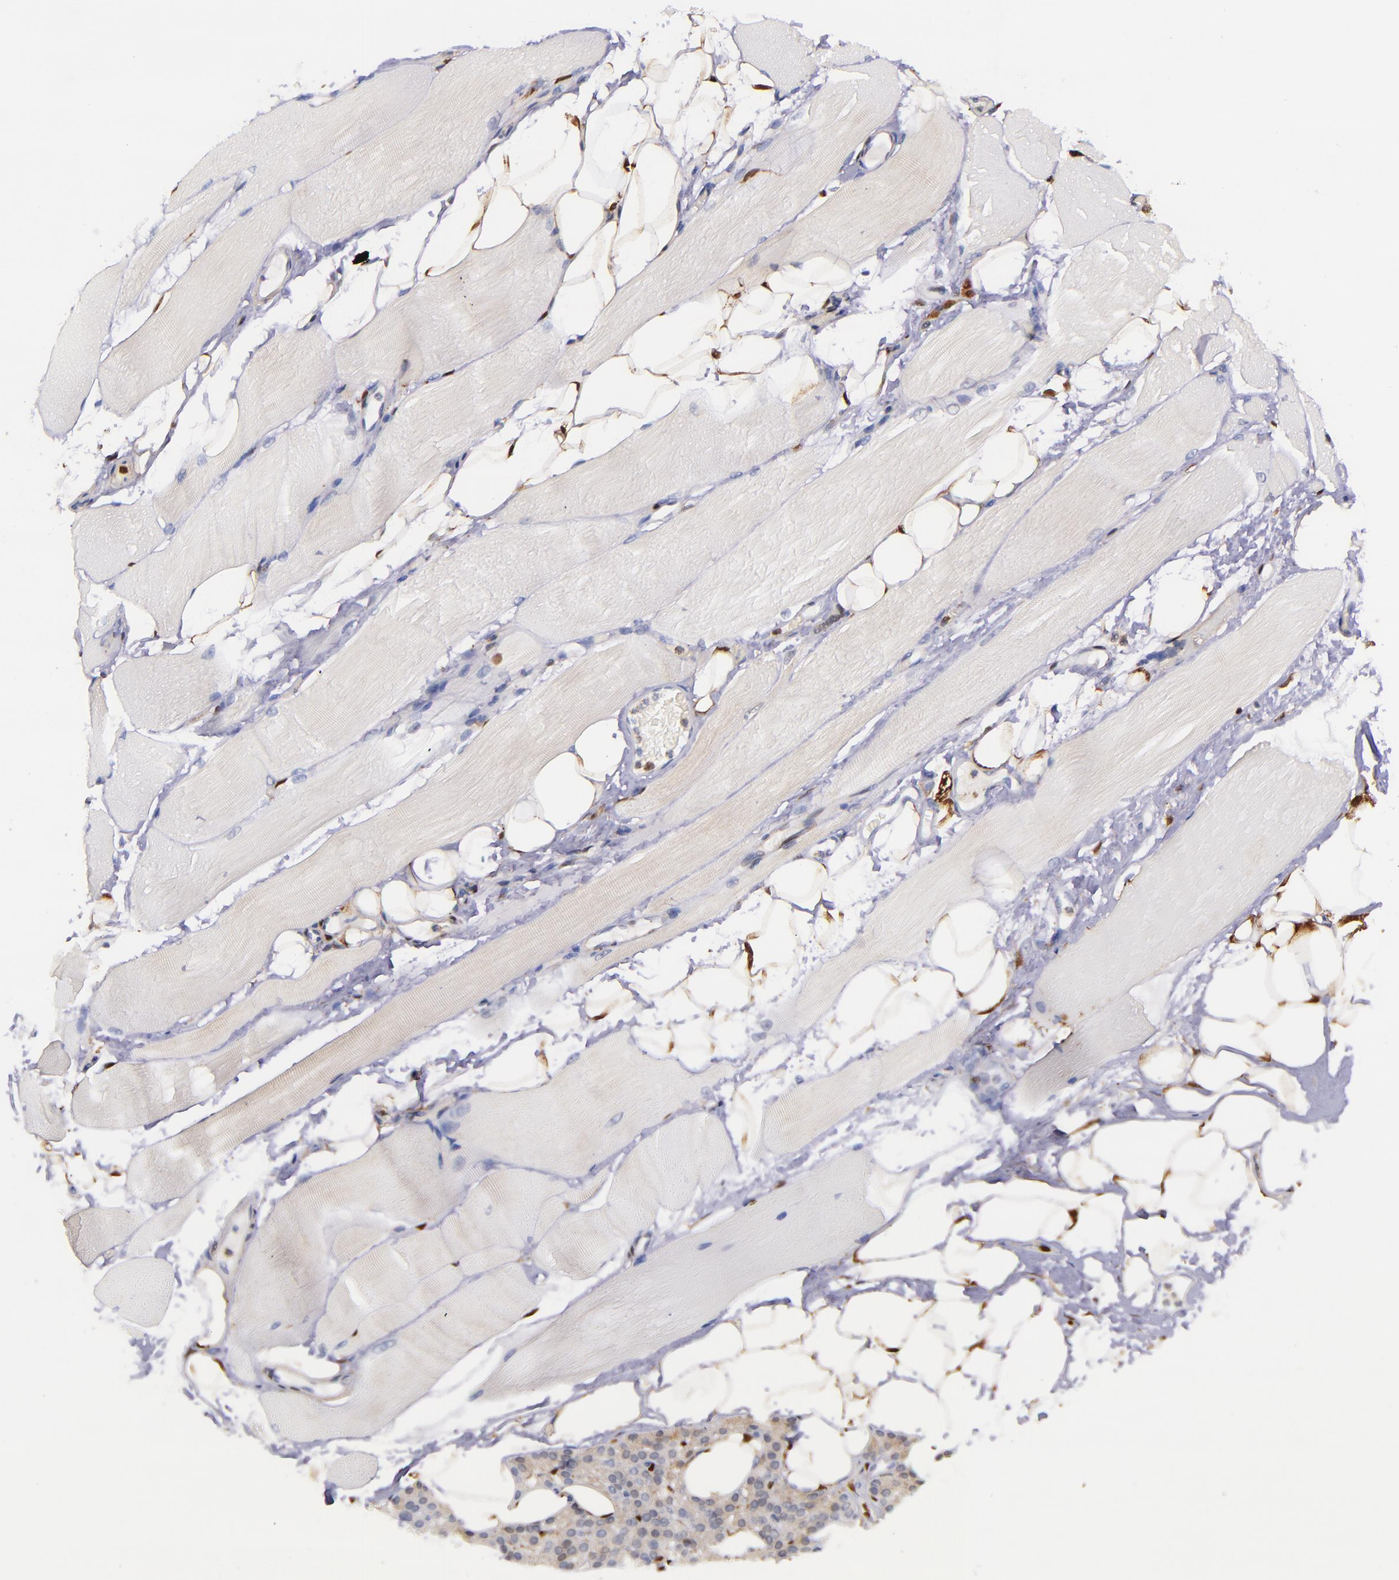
{"staining": {"intensity": "negative", "quantity": "none", "location": "none"}, "tissue": "skeletal muscle", "cell_type": "Myocytes", "image_type": "normal", "snomed": [{"axis": "morphology", "description": "Normal tissue, NOS"}, {"axis": "topography", "description": "Skeletal muscle"}, {"axis": "topography", "description": "Parathyroid gland"}], "caption": "Immunohistochemistry (IHC) histopathology image of benign skeletal muscle: skeletal muscle stained with DAB (3,3'-diaminobenzidine) exhibits no significant protein expression in myocytes. The staining is performed using DAB (3,3'-diaminobenzidine) brown chromogen with nuclei counter-stained in using hematoxylin.", "gene": "LGALS1", "patient": {"sex": "female", "age": 37}}